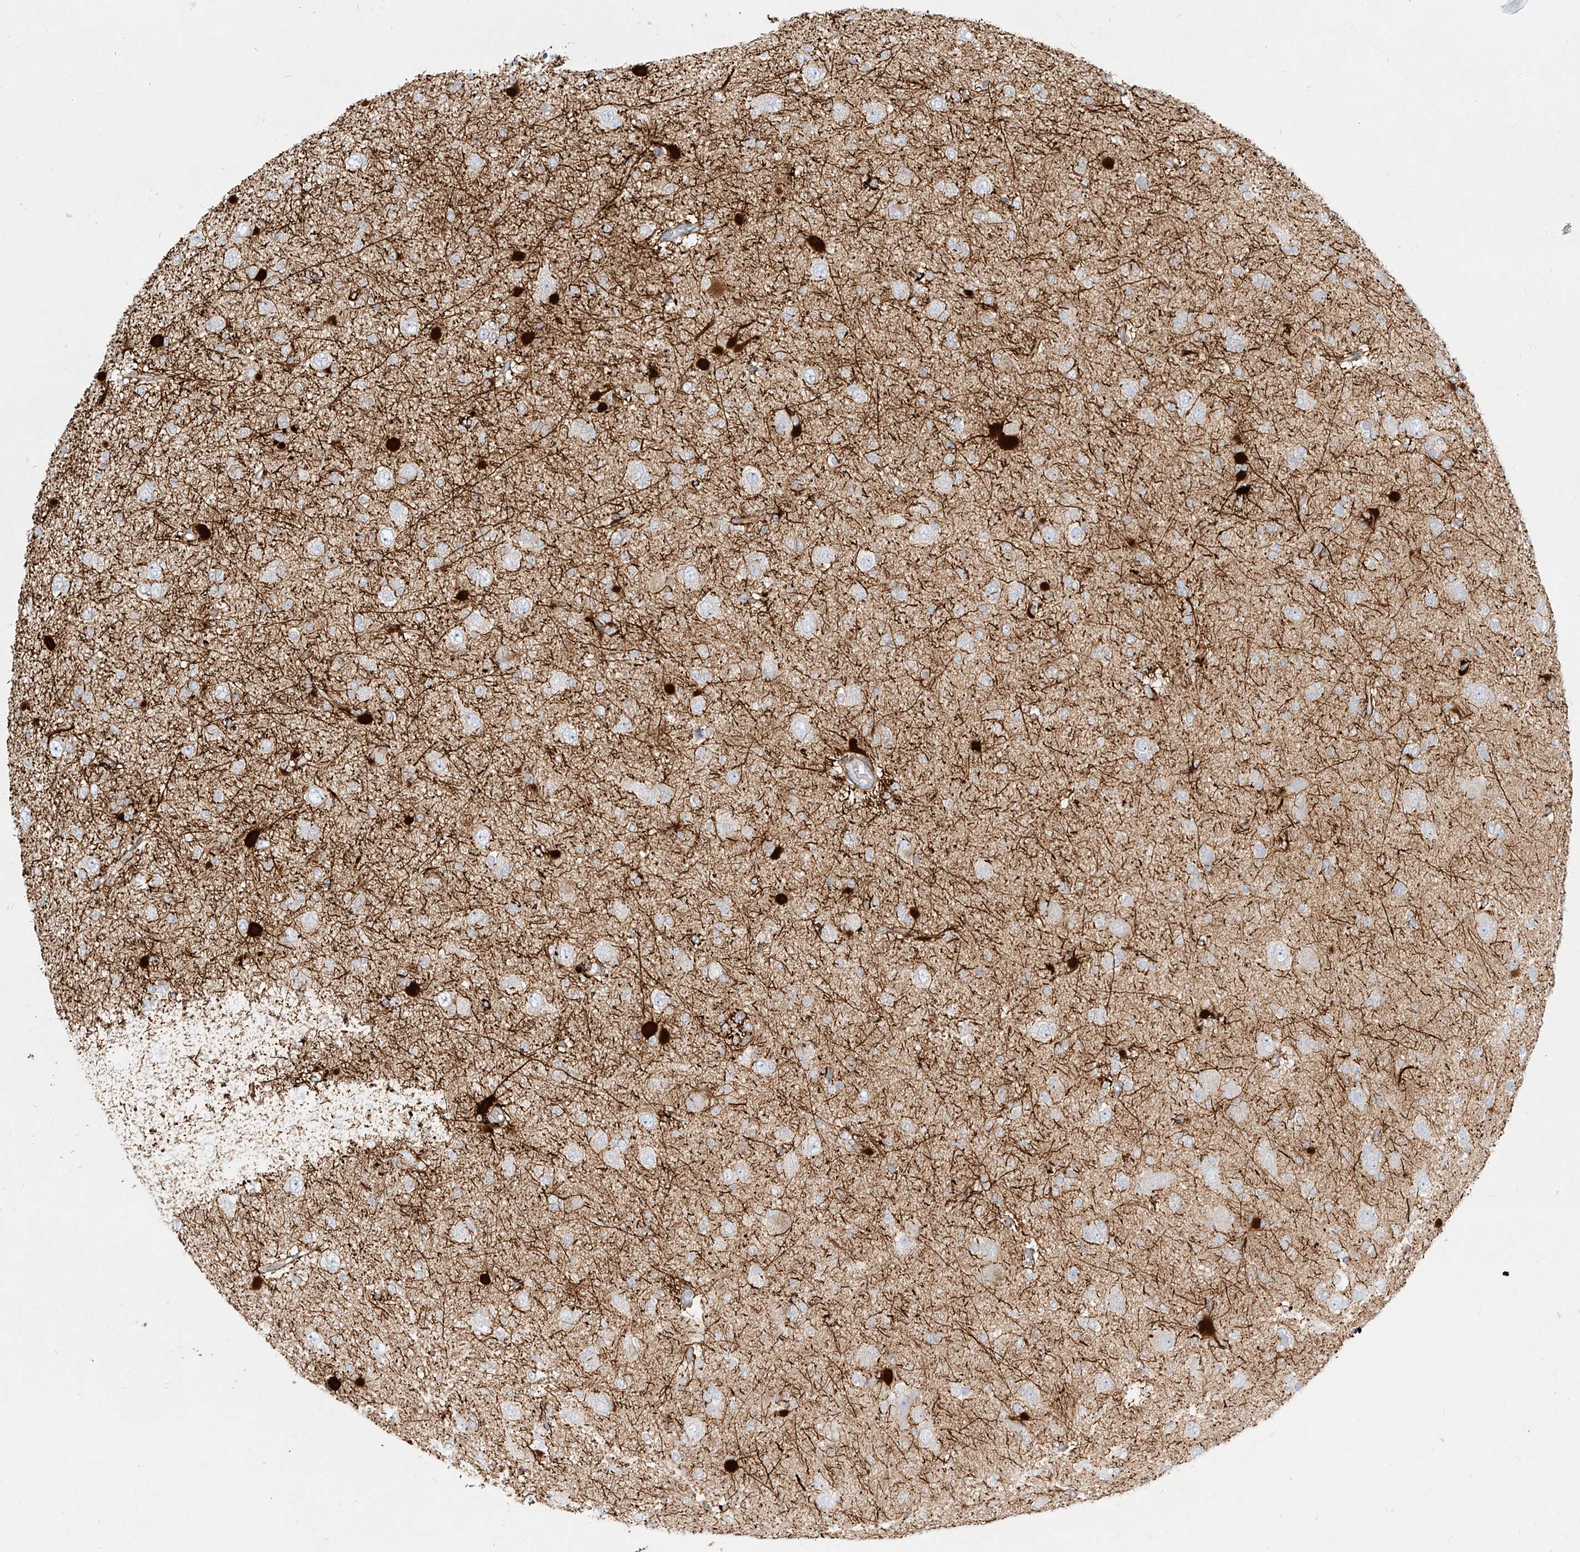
{"staining": {"intensity": "negative", "quantity": "none", "location": "none"}, "tissue": "glioma", "cell_type": "Tumor cells", "image_type": "cancer", "snomed": [{"axis": "morphology", "description": "Glioma, malignant, Low grade"}, {"axis": "topography", "description": "Brain"}], "caption": "Image shows no protein positivity in tumor cells of malignant glioma (low-grade) tissue.", "gene": "ITPKB", "patient": {"sex": "female", "age": 22}}